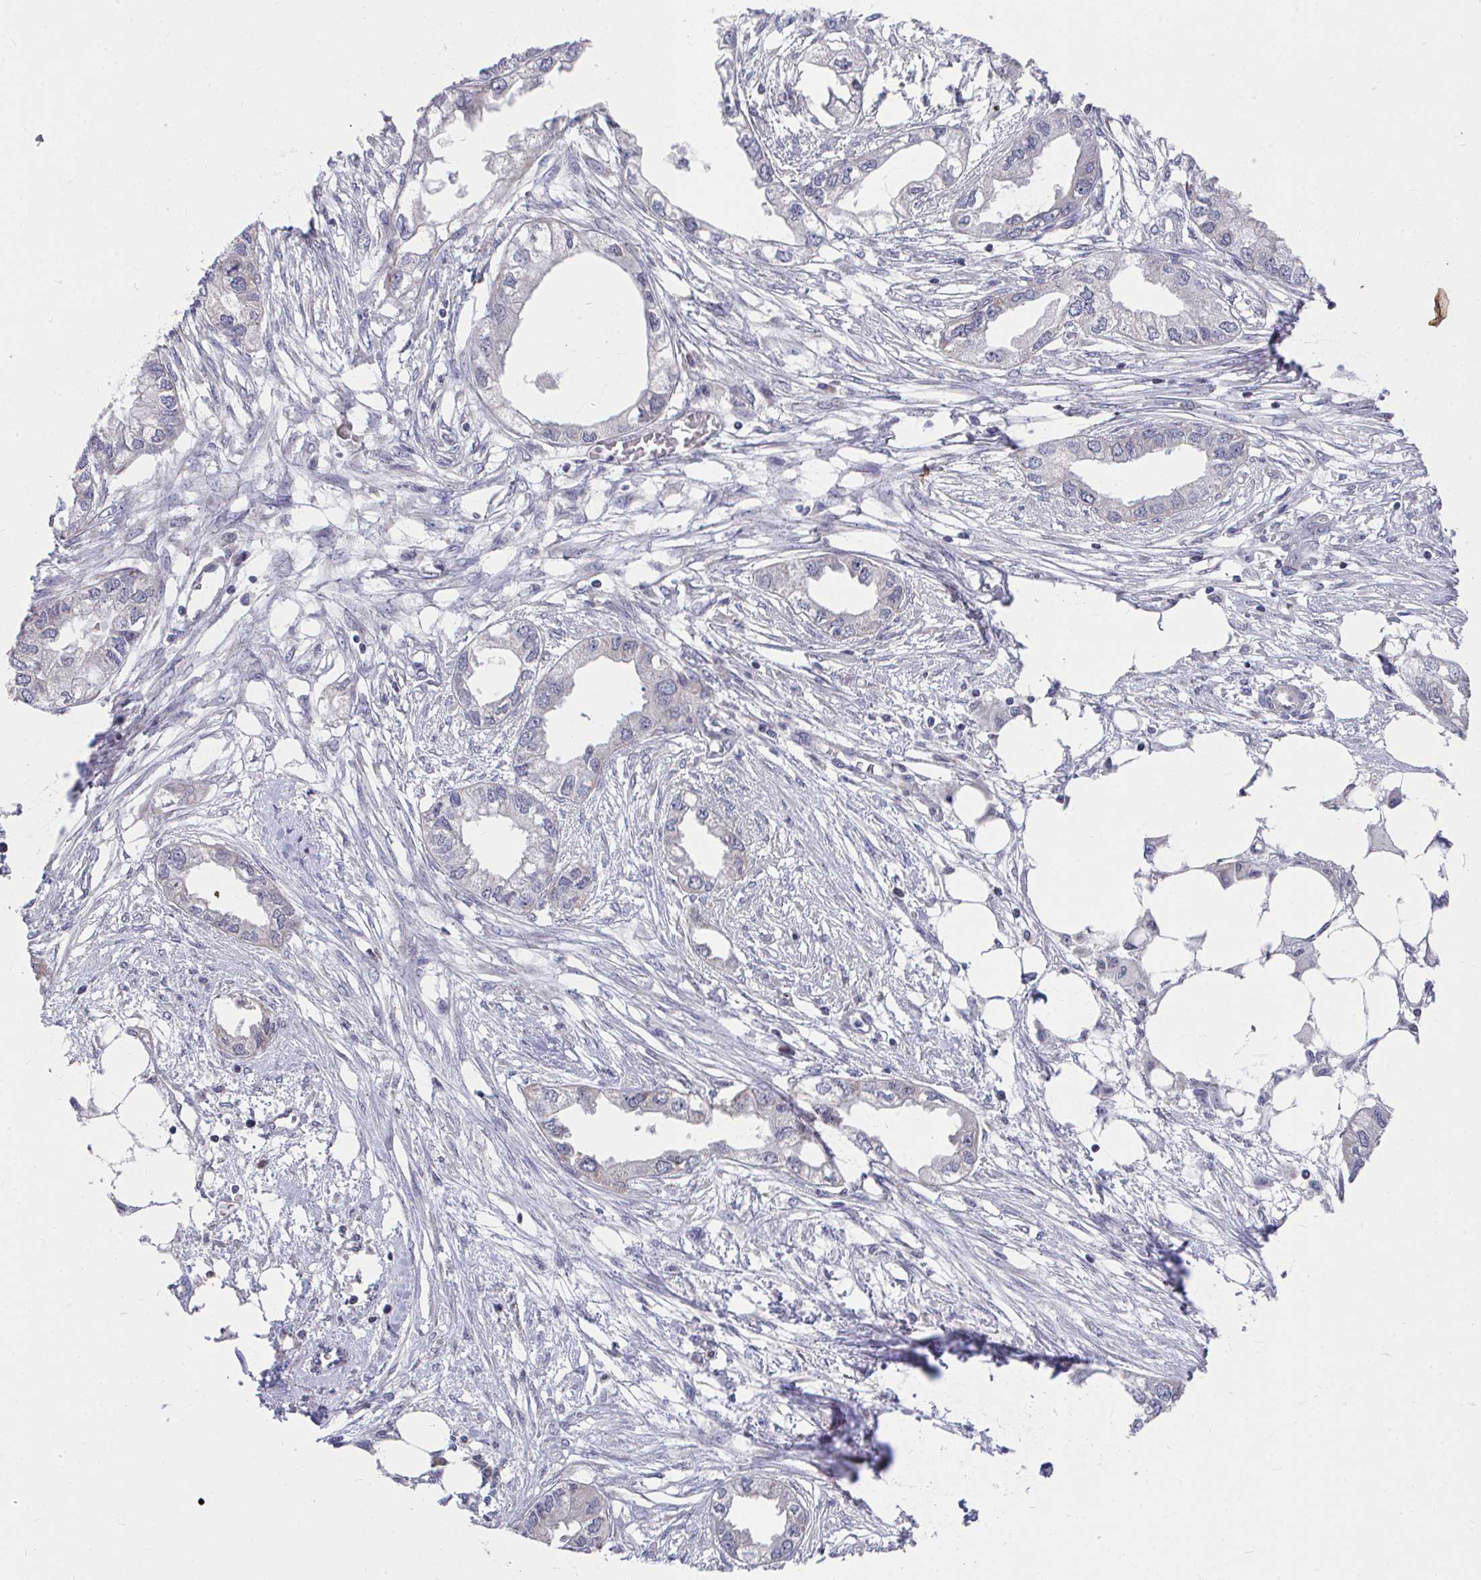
{"staining": {"intensity": "negative", "quantity": "none", "location": "none"}, "tissue": "endometrial cancer", "cell_type": "Tumor cells", "image_type": "cancer", "snomed": [{"axis": "morphology", "description": "Adenocarcinoma, NOS"}, {"axis": "morphology", "description": "Adenocarcinoma, metastatic, NOS"}, {"axis": "topography", "description": "Adipose tissue"}, {"axis": "topography", "description": "Endometrium"}], "caption": "High magnification brightfield microscopy of endometrial adenocarcinoma stained with DAB (brown) and counterstained with hematoxylin (blue): tumor cells show no significant expression.", "gene": "PEX3", "patient": {"sex": "female", "age": 67}}